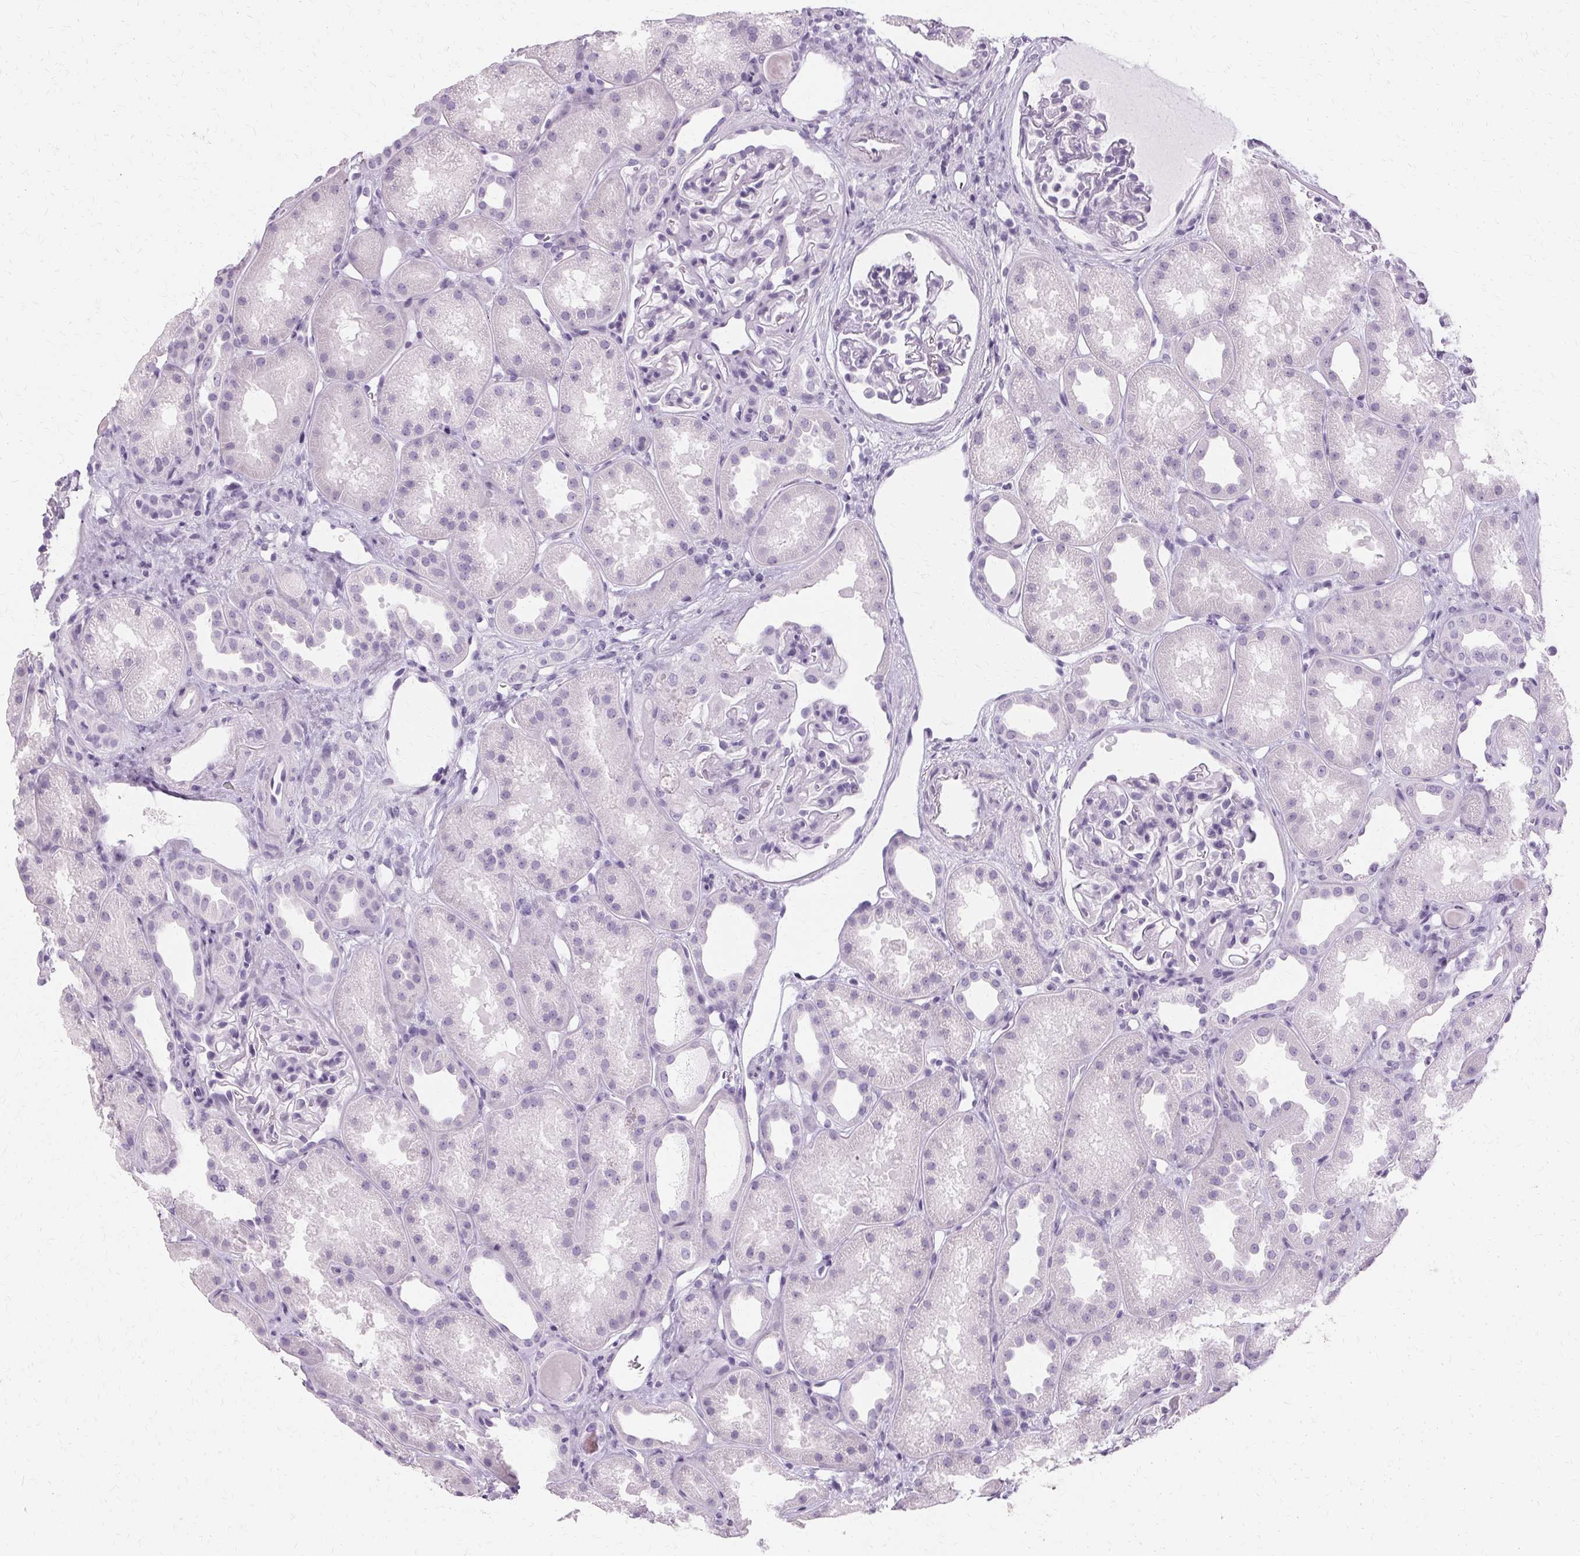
{"staining": {"intensity": "negative", "quantity": "none", "location": "none"}, "tissue": "kidney", "cell_type": "Cells in glomeruli", "image_type": "normal", "snomed": [{"axis": "morphology", "description": "Normal tissue, NOS"}, {"axis": "topography", "description": "Kidney"}], "caption": "Cells in glomeruli show no significant protein expression in benign kidney. (DAB (3,3'-diaminobenzidine) immunohistochemistry (IHC) visualized using brightfield microscopy, high magnification).", "gene": "KRT6A", "patient": {"sex": "male", "age": 61}}